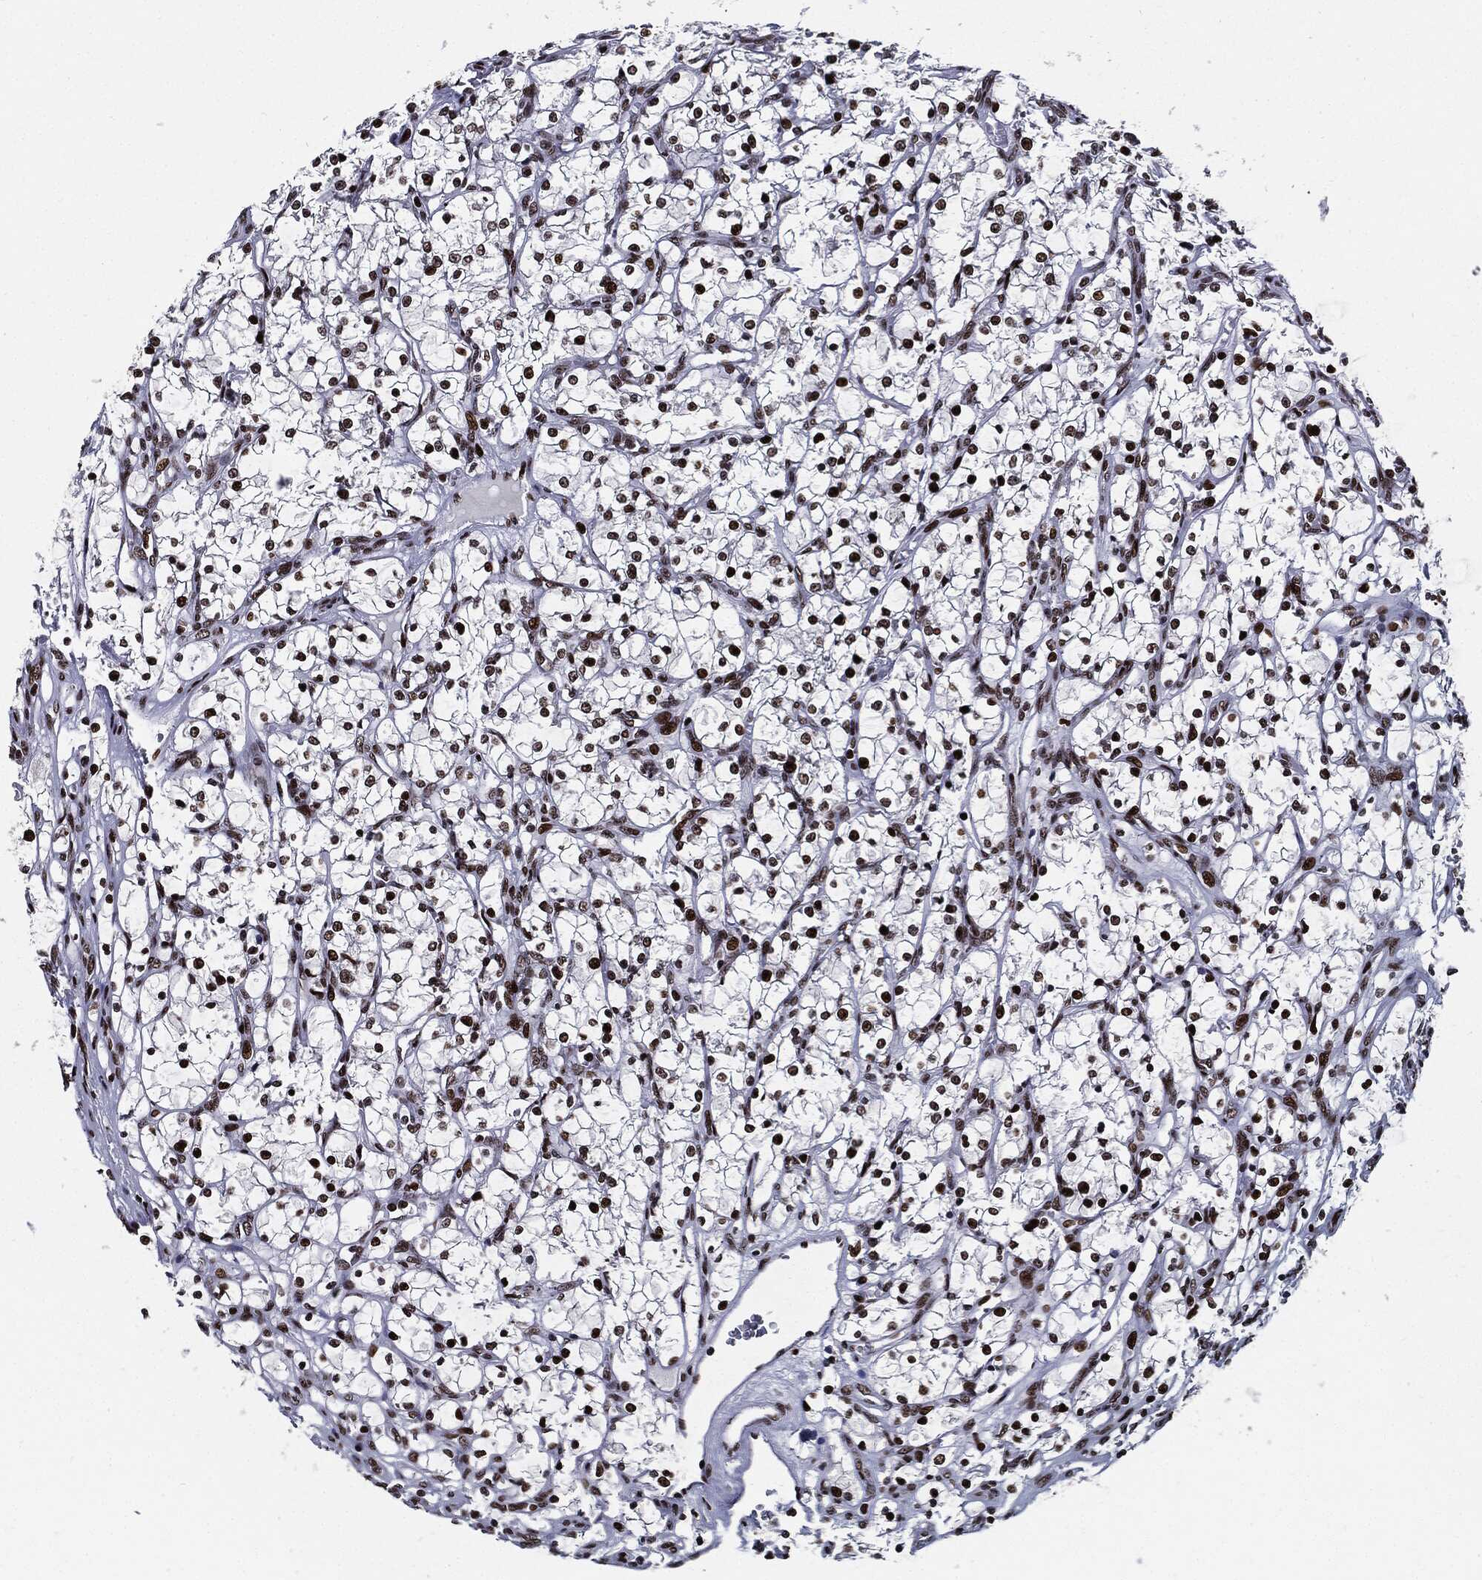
{"staining": {"intensity": "strong", "quantity": ">75%", "location": "nuclear"}, "tissue": "renal cancer", "cell_type": "Tumor cells", "image_type": "cancer", "snomed": [{"axis": "morphology", "description": "Adenocarcinoma, NOS"}, {"axis": "topography", "description": "Kidney"}], "caption": "Protein analysis of renal adenocarcinoma tissue shows strong nuclear expression in about >75% of tumor cells.", "gene": "ZFP91", "patient": {"sex": "female", "age": 69}}